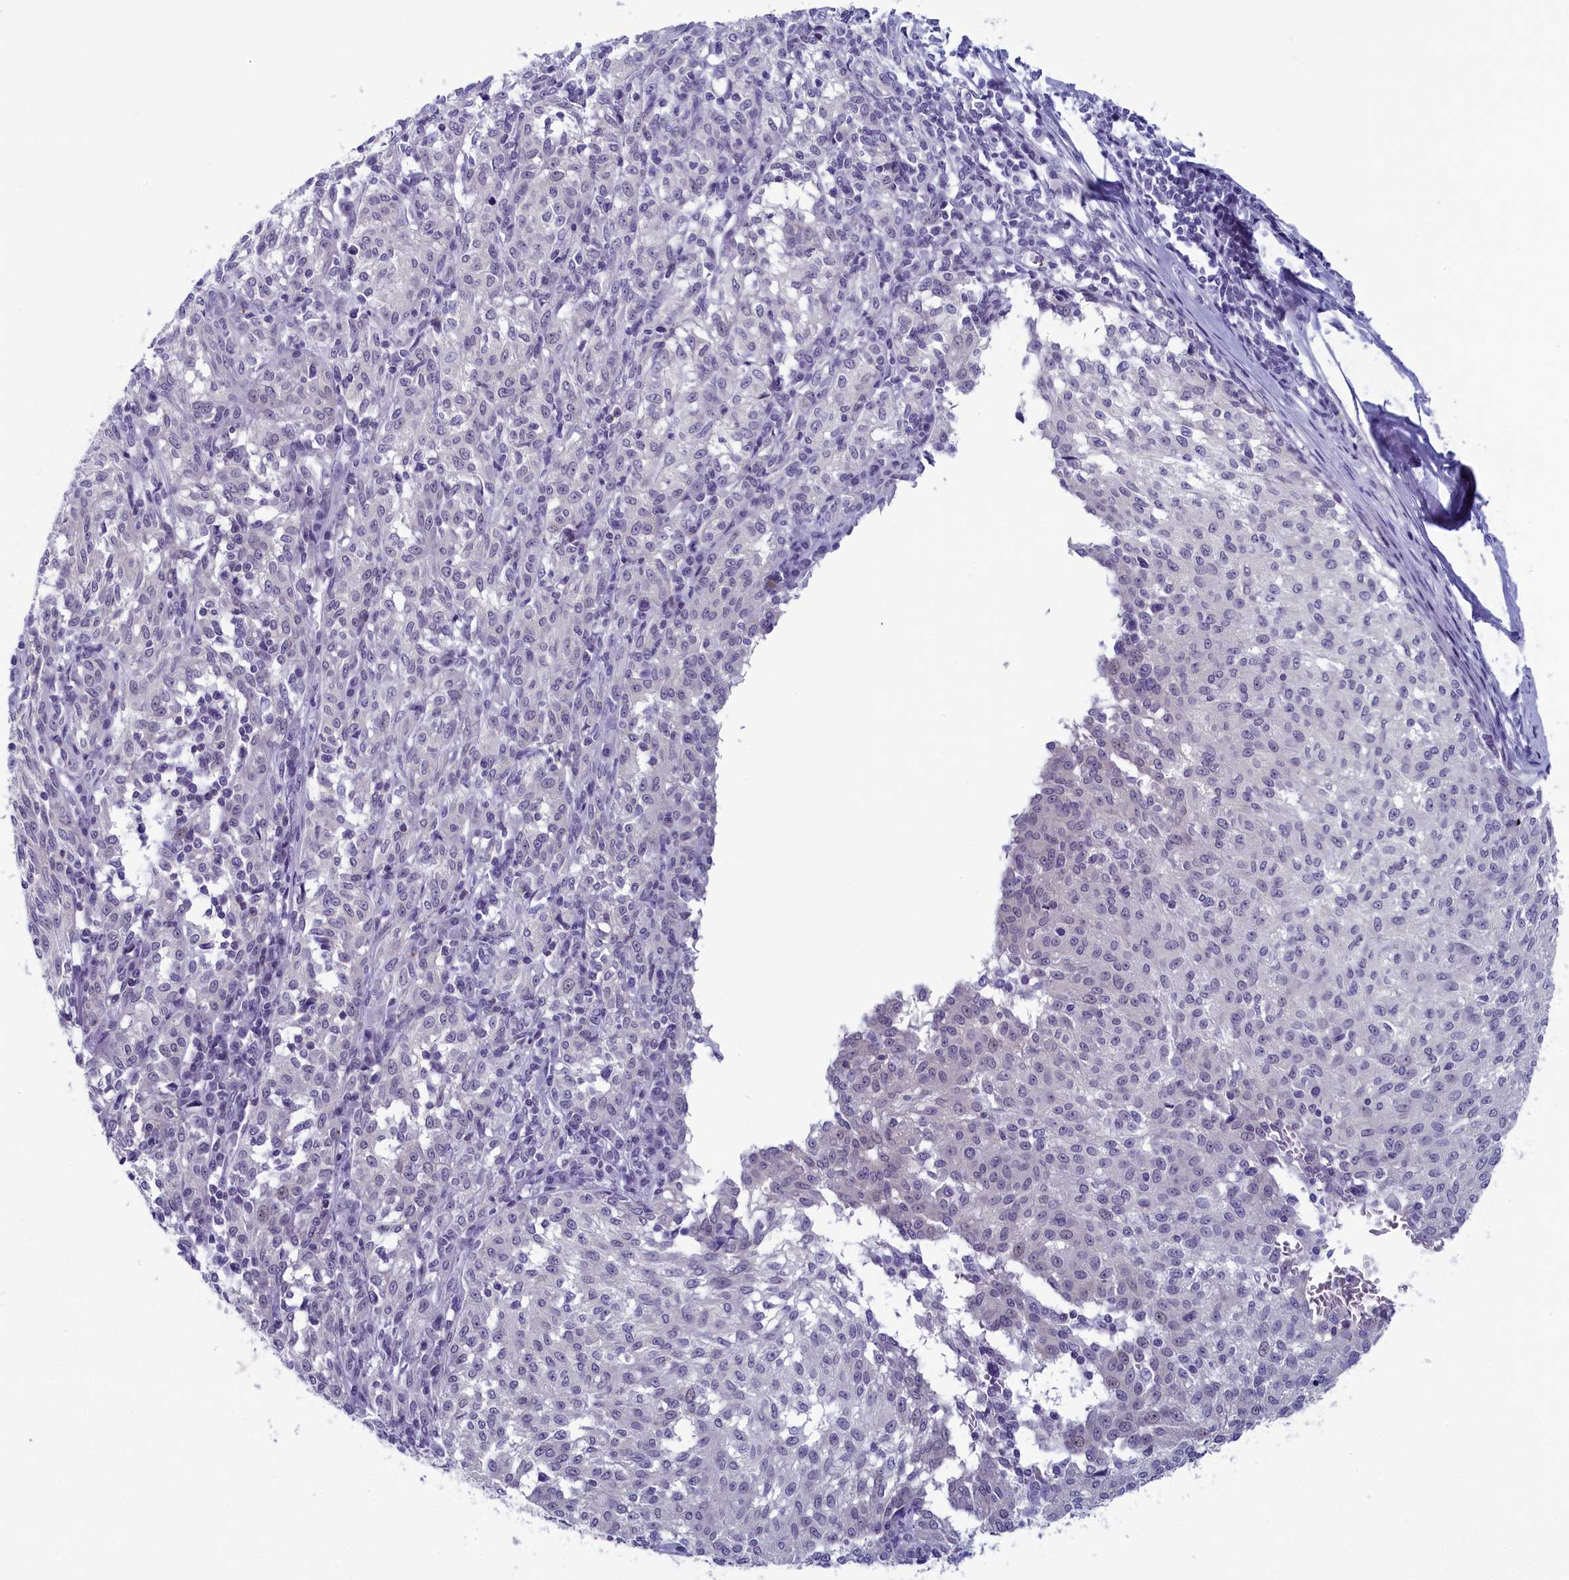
{"staining": {"intensity": "negative", "quantity": "none", "location": "none"}, "tissue": "melanoma", "cell_type": "Tumor cells", "image_type": "cancer", "snomed": [{"axis": "morphology", "description": "Malignant melanoma, NOS"}, {"axis": "topography", "description": "Skin"}], "caption": "Melanoma was stained to show a protein in brown. There is no significant staining in tumor cells.", "gene": "AIFM2", "patient": {"sex": "female", "age": 72}}